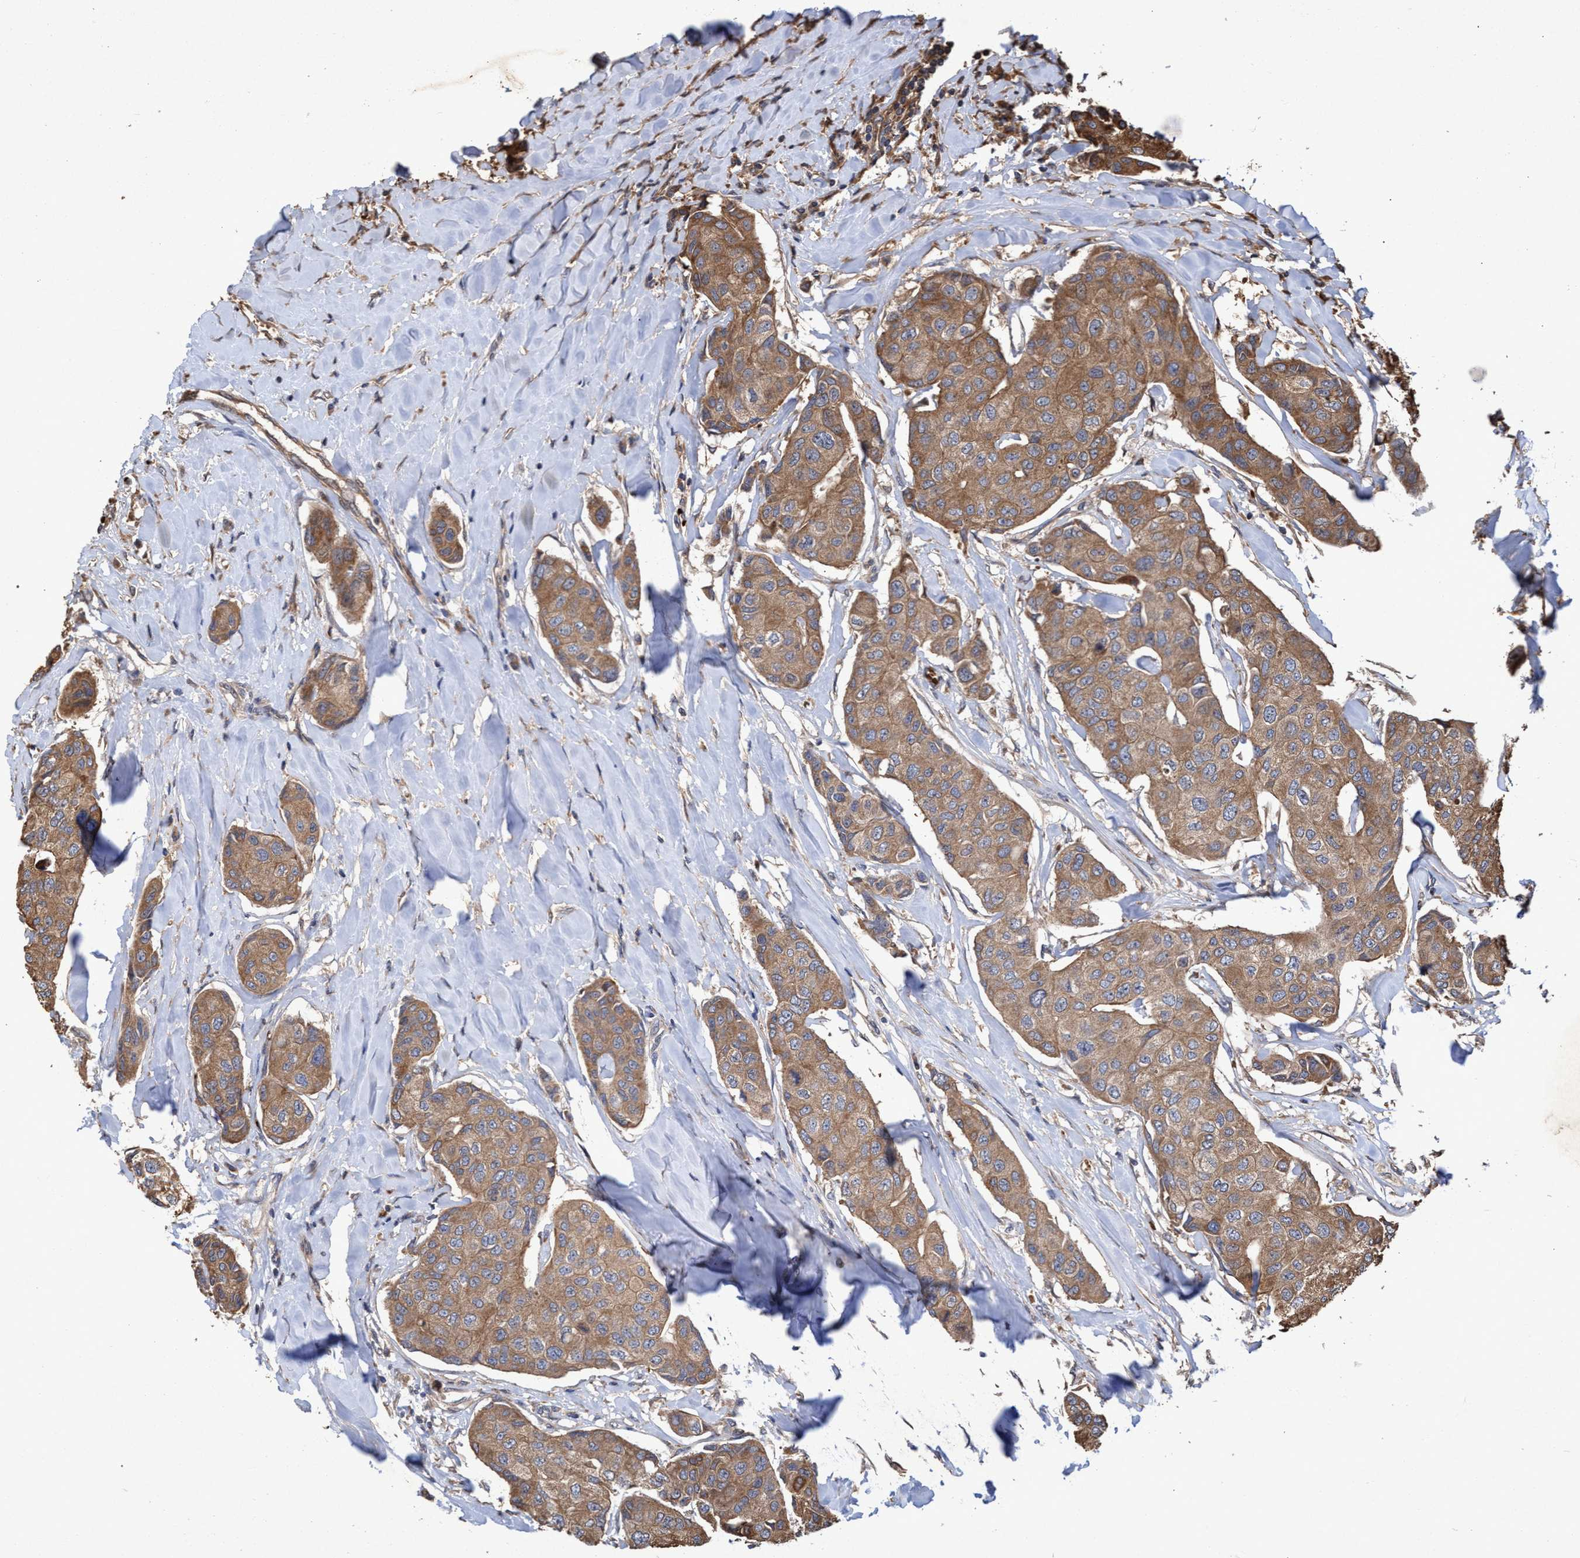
{"staining": {"intensity": "moderate", "quantity": ">75%", "location": "cytoplasmic/membranous"}, "tissue": "breast cancer", "cell_type": "Tumor cells", "image_type": "cancer", "snomed": [{"axis": "morphology", "description": "Duct carcinoma"}, {"axis": "topography", "description": "Breast"}], "caption": "Breast cancer tissue shows moderate cytoplasmic/membranous staining in about >75% of tumor cells", "gene": "CHMP6", "patient": {"sex": "female", "age": 80}}